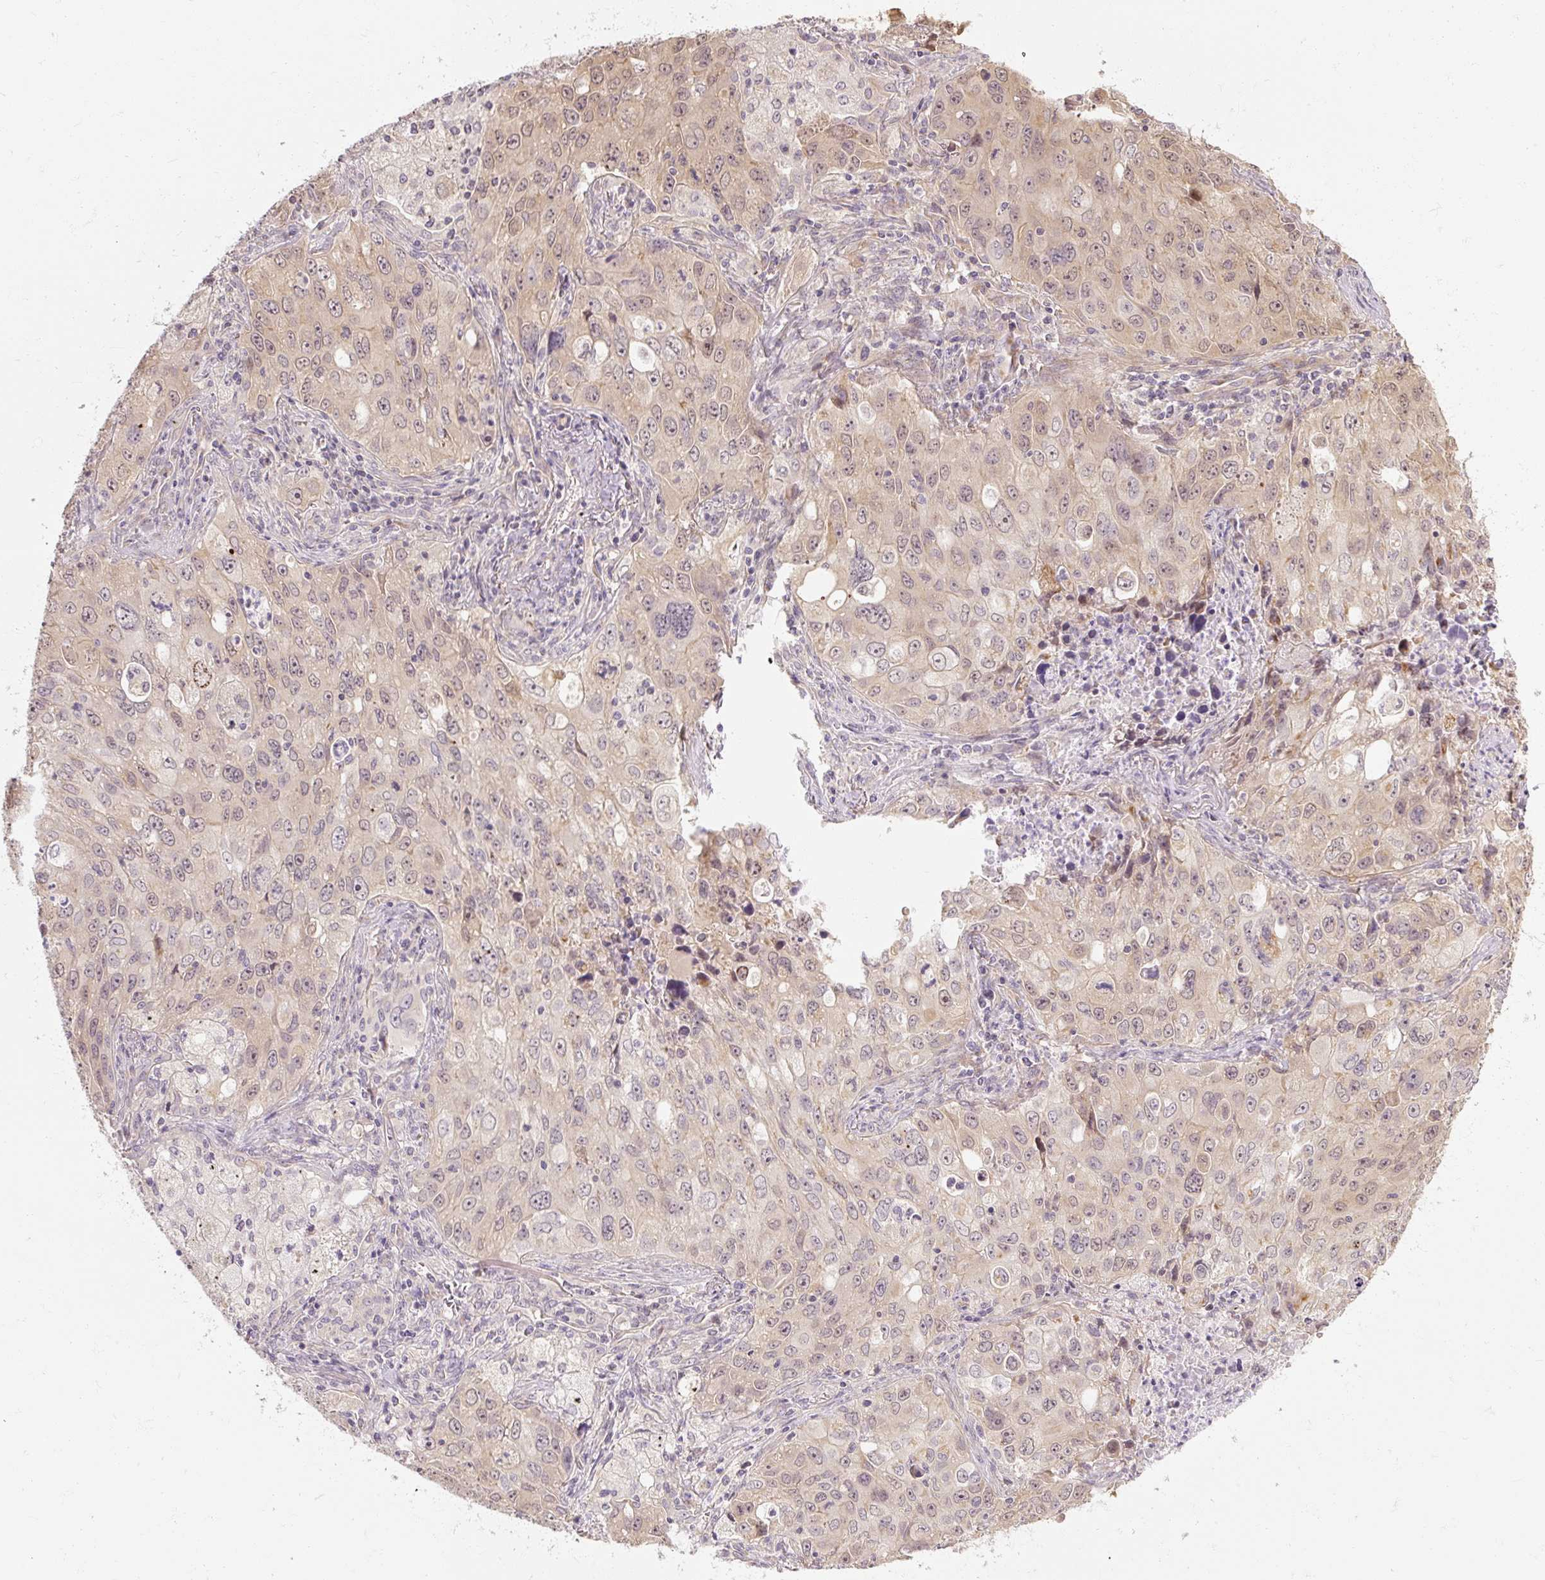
{"staining": {"intensity": "weak", "quantity": "<25%", "location": "cytoplasmic/membranous,nuclear"}, "tissue": "lung cancer", "cell_type": "Tumor cells", "image_type": "cancer", "snomed": [{"axis": "morphology", "description": "Adenocarcinoma, NOS"}, {"axis": "morphology", "description": "Adenocarcinoma, metastatic, NOS"}, {"axis": "topography", "description": "Lymph node"}, {"axis": "topography", "description": "Lung"}], "caption": "Immunohistochemical staining of human adenocarcinoma (lung) reveals no significant positivity in tumor cells. (DAB (3,3'-diaminobenzidine) IHC, high magnification).", "gene": "RB1CC1", "patient": {"sex": "female", "age": 42}}